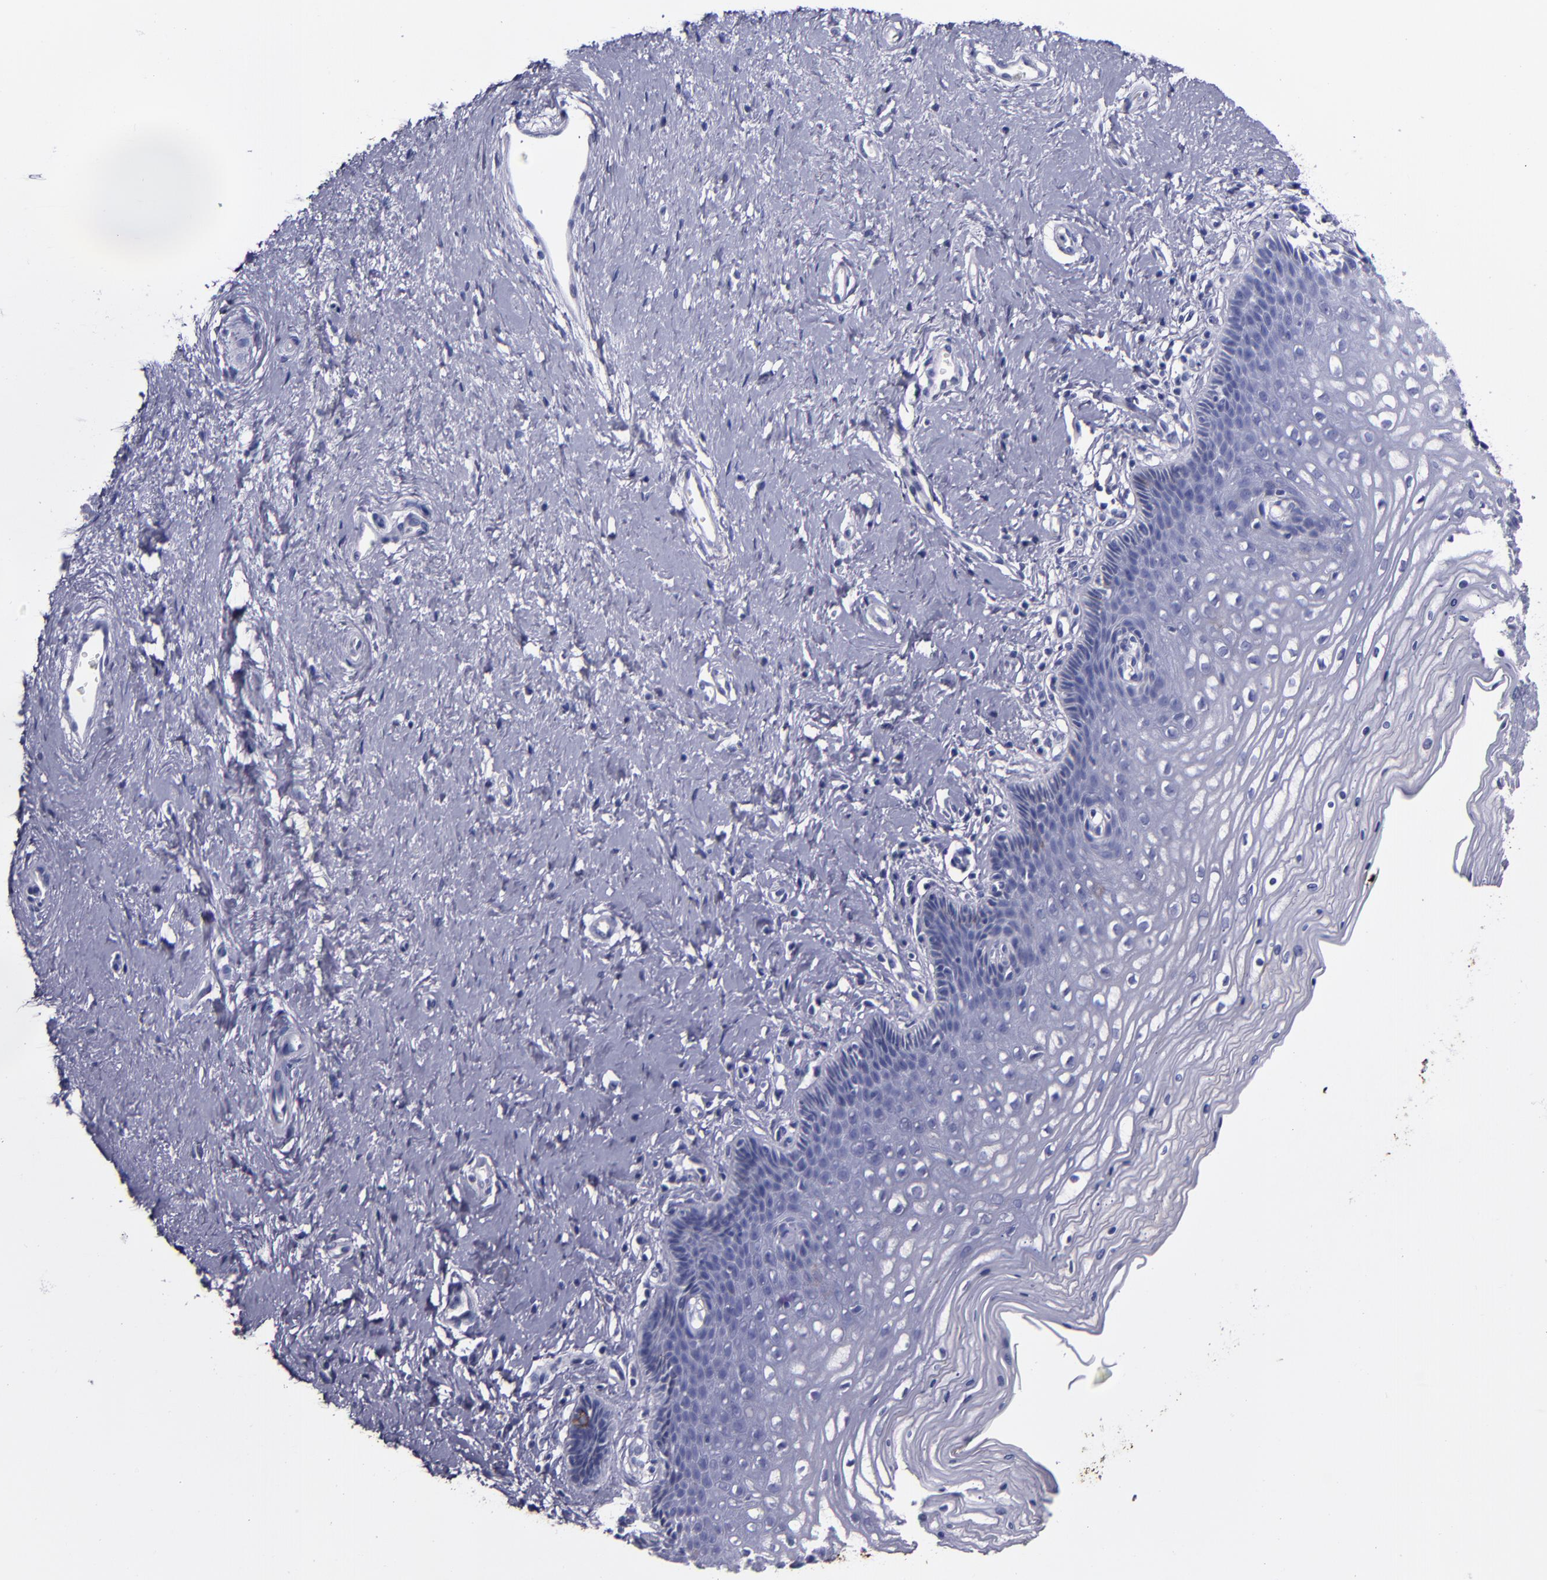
{"staining": {"intensity": "strong", "quantity": ">75%", "location": "cytoplasmic/membranous"}, "tissue": "cervix", "cell_type": "Glandular cells", "image_type": "normal", "snomed": [{"axis": "morphology", "description": "Normal tissue, NOS"}, {"axis": "topography", "description": "Cervix"}], "caption": "There is high levels of strong cytoplasmic/membranous staining in glandular cells of unremarkable cervix, as demonstrated by immunohistochemical staining (brown color).", "gene": "MFGE8", "patient": {"sex": "female", "age": 39}}